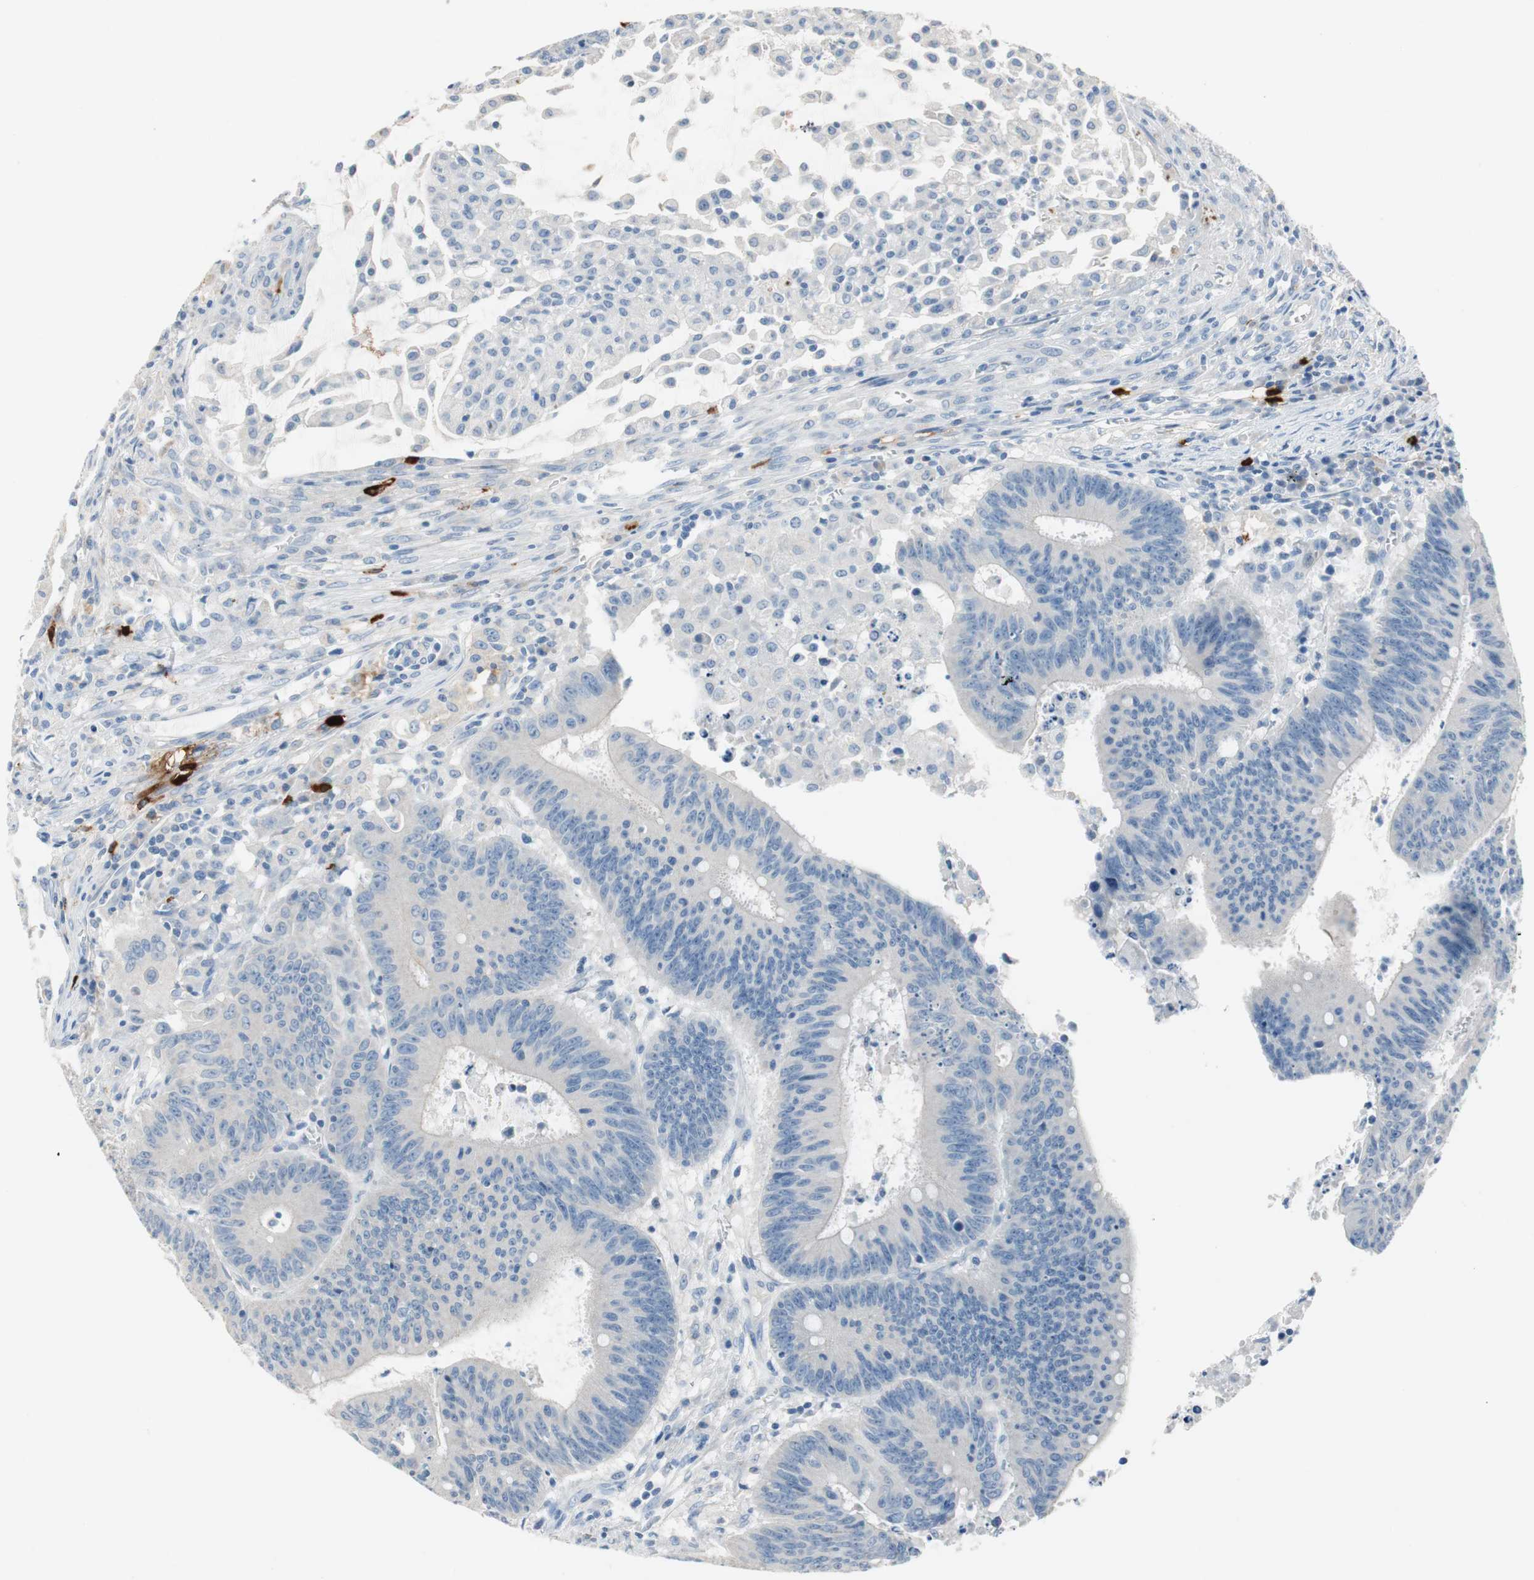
{"staining": {"intensity": "negative", "quantity": "none", "location": "none"}, "tissue": "colorectal cancer", "cell_type": "Tumor cells", "image_type": "cancer", "snomed": [{"axis": "morphology", "description": "Adenocarcinoma, NOS"}, {"axis": "topography", "description": "Colon"}], "caption": "Immunohistochemistry of colorectal adenocarcinoma reveals no expression in tumor cells.", "gene": "CPA3", "patient": {"sex": "male", "age": 45}}